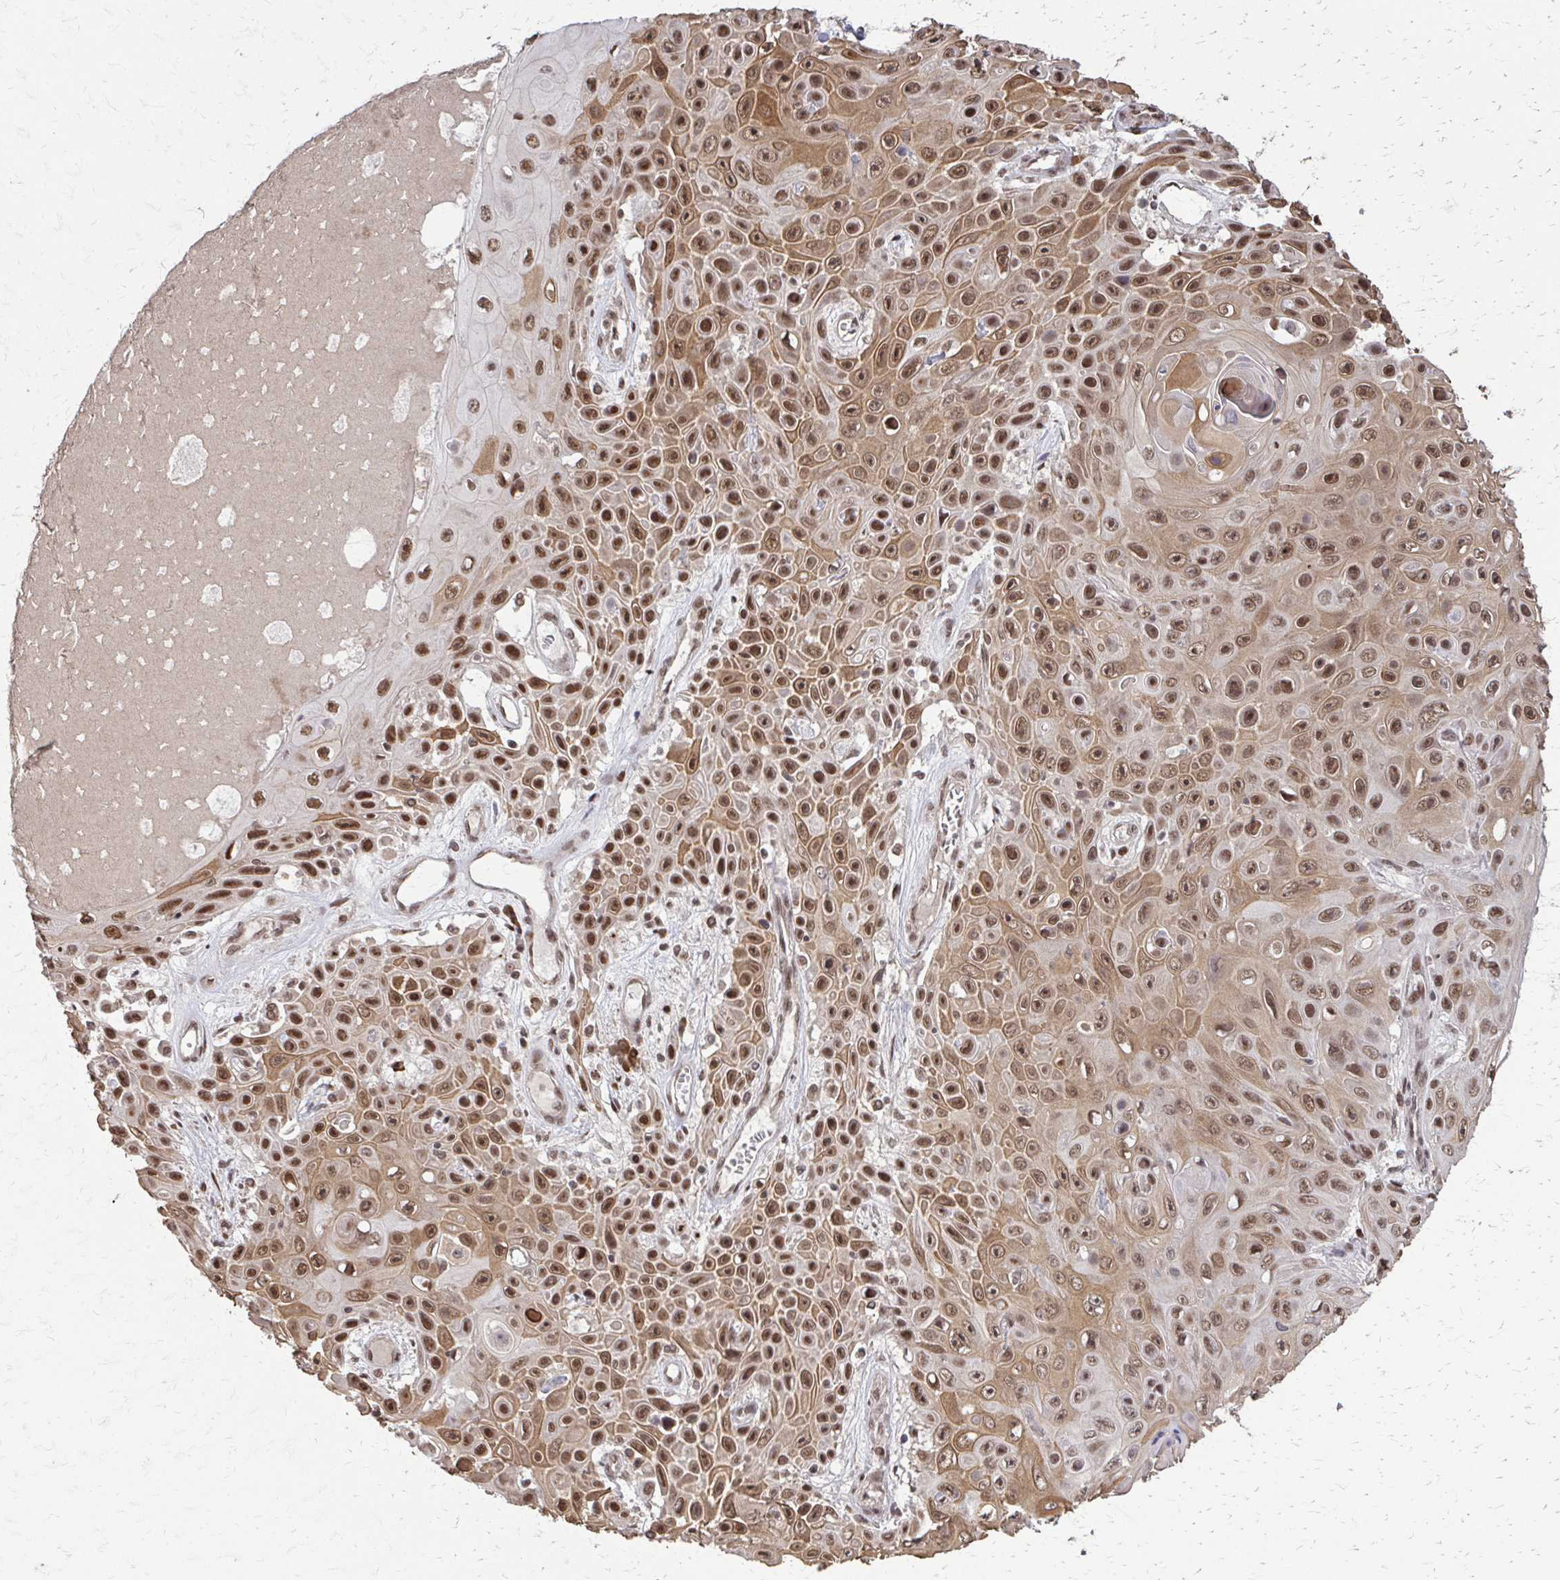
{"staining": {"intensity": "moderate", "quantity": ">75%", "location": "nuclear"}, "tissue": "skin cancer", "cell_type": "Tumor cells", "image_type": "cancer", "snomed": [{"axis": "morphology", "description": "Squamous cell carcinoma, NOS"}, {"axis": "topography", "description": "Skin"}], "caption": "The photomicrograph reveals staining of skin squamous cell carcinoma, revealing moderate nuclear protein staining (brown color) within tumor cells. (IHC, brightfield microscopy, high magnification).", "gene": "SS18", "patient": {"sex": "male", "age": 82}}